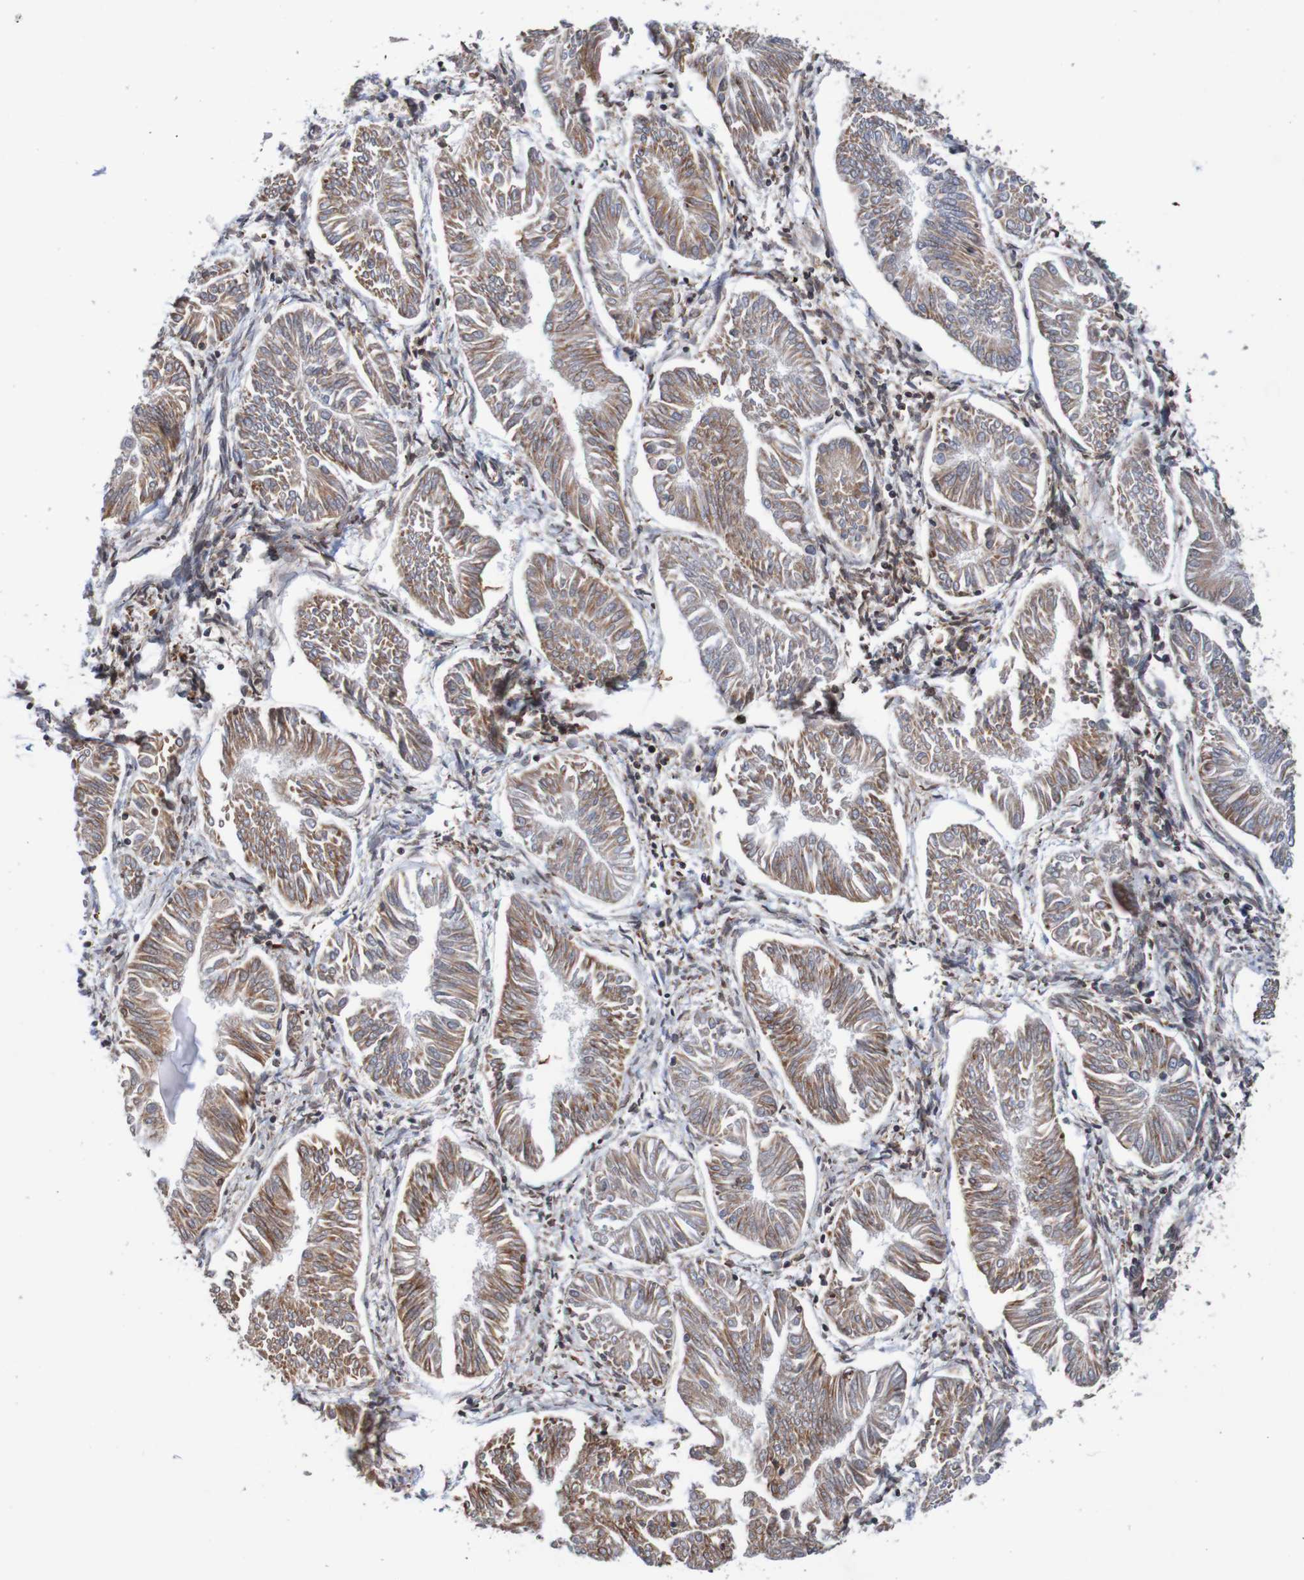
{"staining": {"intensity": "moderate", "quantity": ">75%", "location": "cytoplasmic/membranous"}, "tissue": "endometrial cancer", "cell_type": "Tumor cells", "image_type": "cancer", "snomed": [{"axis": "morphology", "description": "Adenocarcinoma, NOS"}, {"axis": "topography", "description": "Endometrium"}], "caption": "Moderate cytoplasmic/membranous staining for a protein is present in about >75% of tumor cells of adenocarcinoma (endometrial) using immunohistochemistry.", "gene": "TMEM109", "patient": {"sex": "female", "age": 53}}